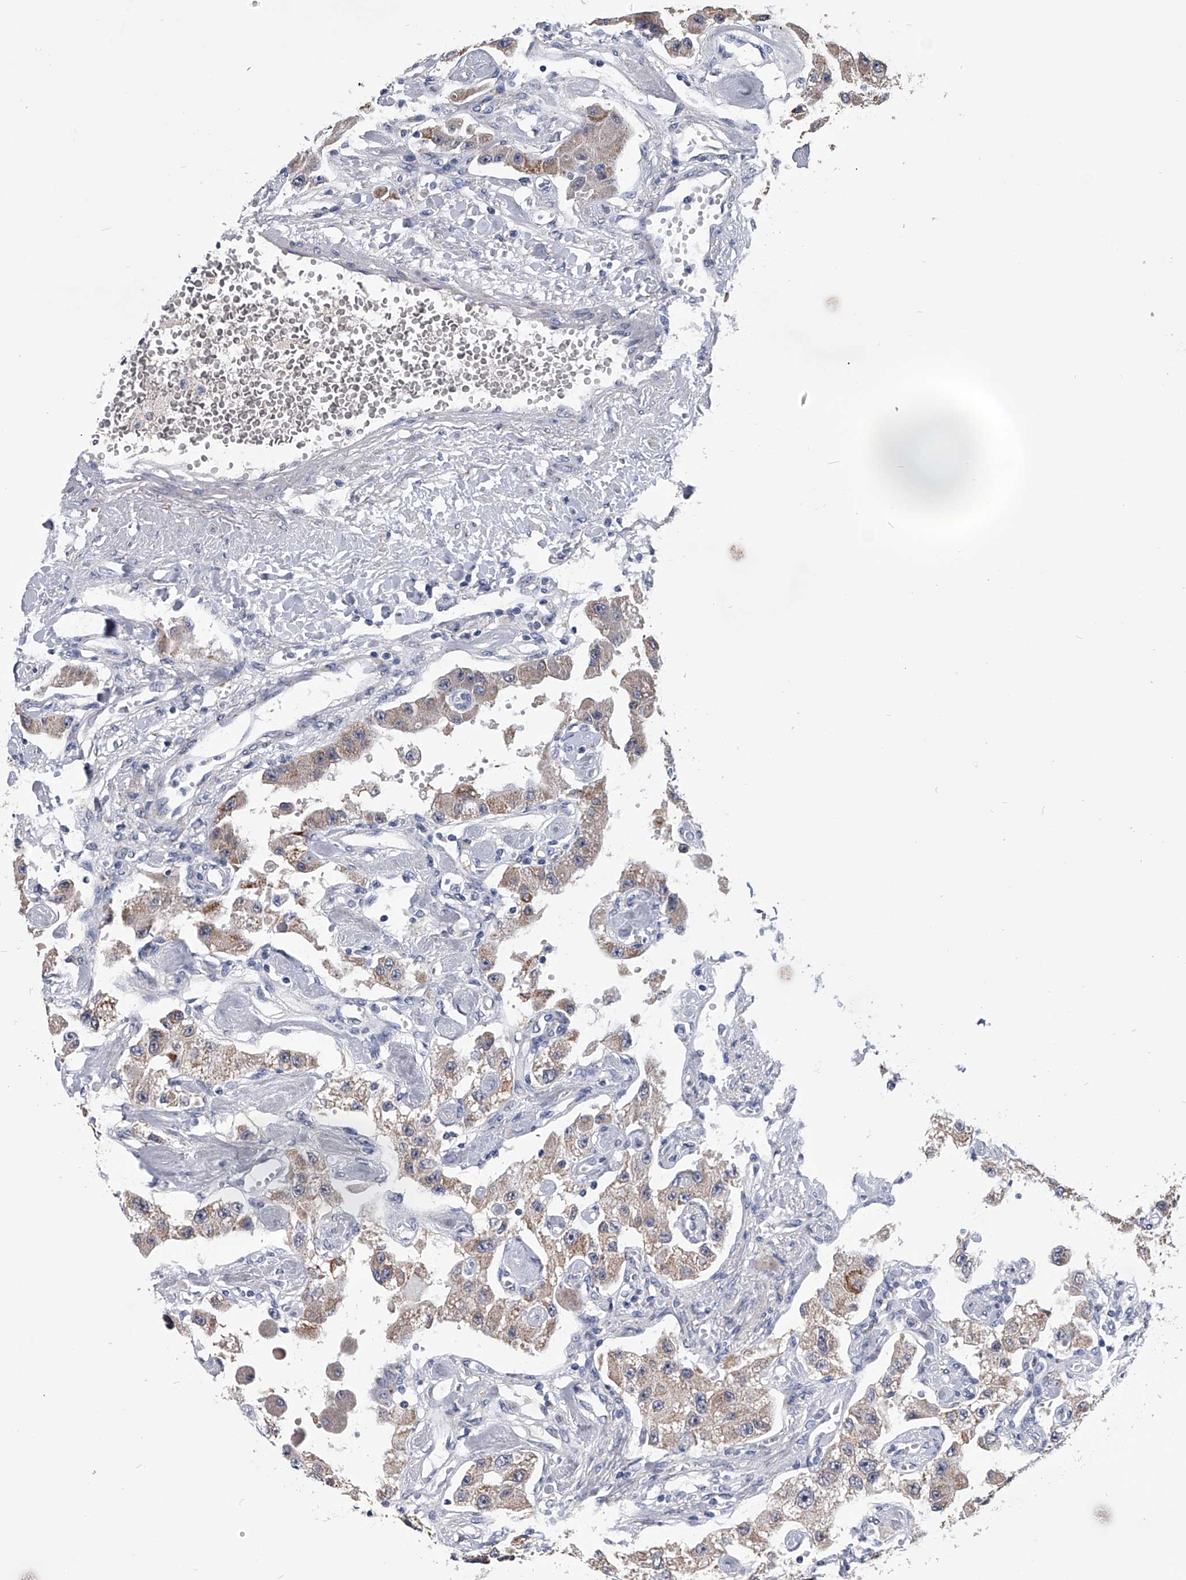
{"staining": {"intensity": "moderate", "quantity": "25%-75%", "location": "cytoplasmic/membranous"}, "tissue": "carcinoid", "cell_type": "Tumor cells", "image_type": "cancer", "snomed": [{"axis": "morphology", "description": "Carcinoid, malignant, NOS"}, {"axis": "topography", "description": "Pancreas"}], "caption": "Immunohistochemical staining of human malignant carcinoid reveals medium levels of moderate cytoplasmic/membranous positivity in approximately 25%-75% of tumor cells. The protein is shown in brown color, while the nuclei are stained blue.", "gene": "OAT", "patient": {"sex": "male", "age": 41}}